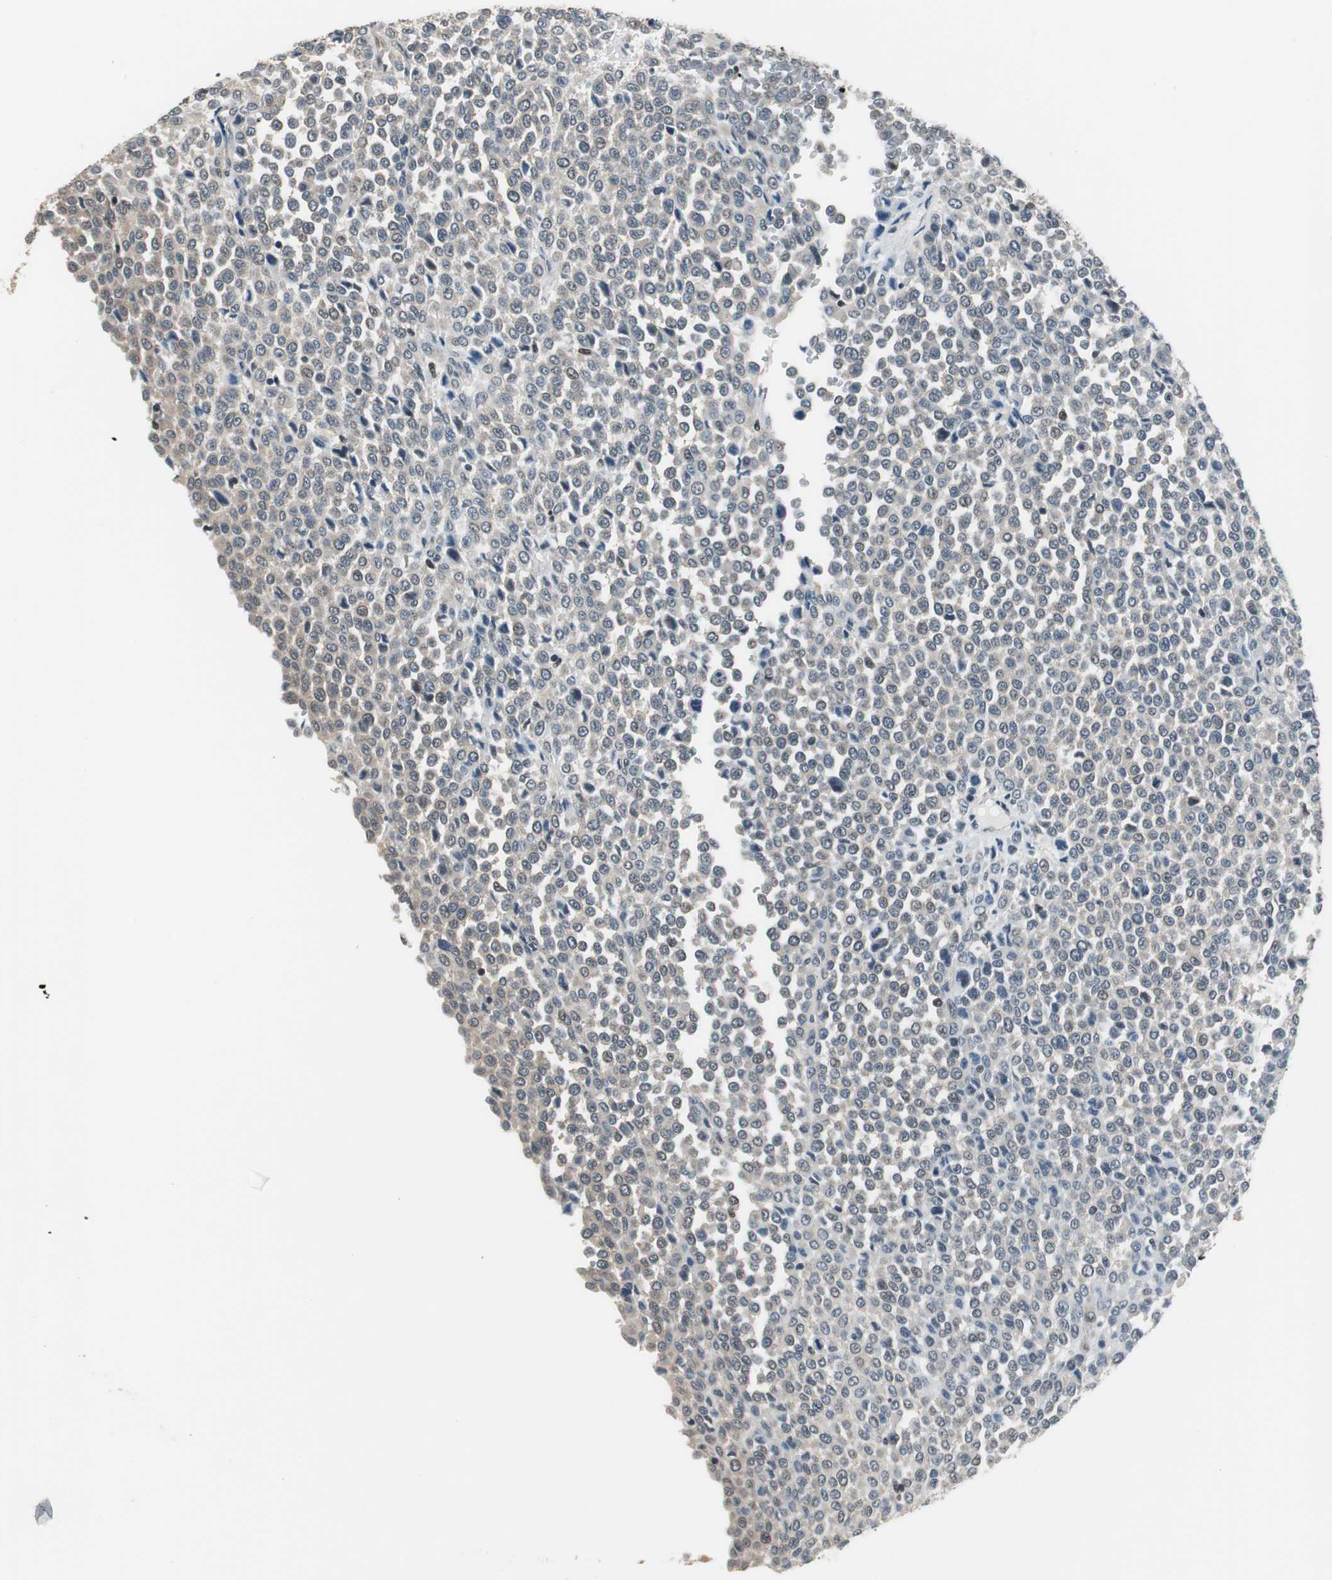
{"staining": {"intensity": "negative", "quantity": "none", "location": "none"}, "tissue": "melanoma", "cell_type": "Tumor cells", "image_type": "cancer", "snomed": [{"axis": "morphology", "description": "Malignant melanoma, Metastatic site"}, {"axis": "topography", "description": "Pancreas"}], "caption": "Immunohistochemistry (IHC) of human malignant melanoma (metastatic site) displays no positivity in tumor cells.", "gene": "MAFB", "patient": {"sex": "female", "age": 30}}